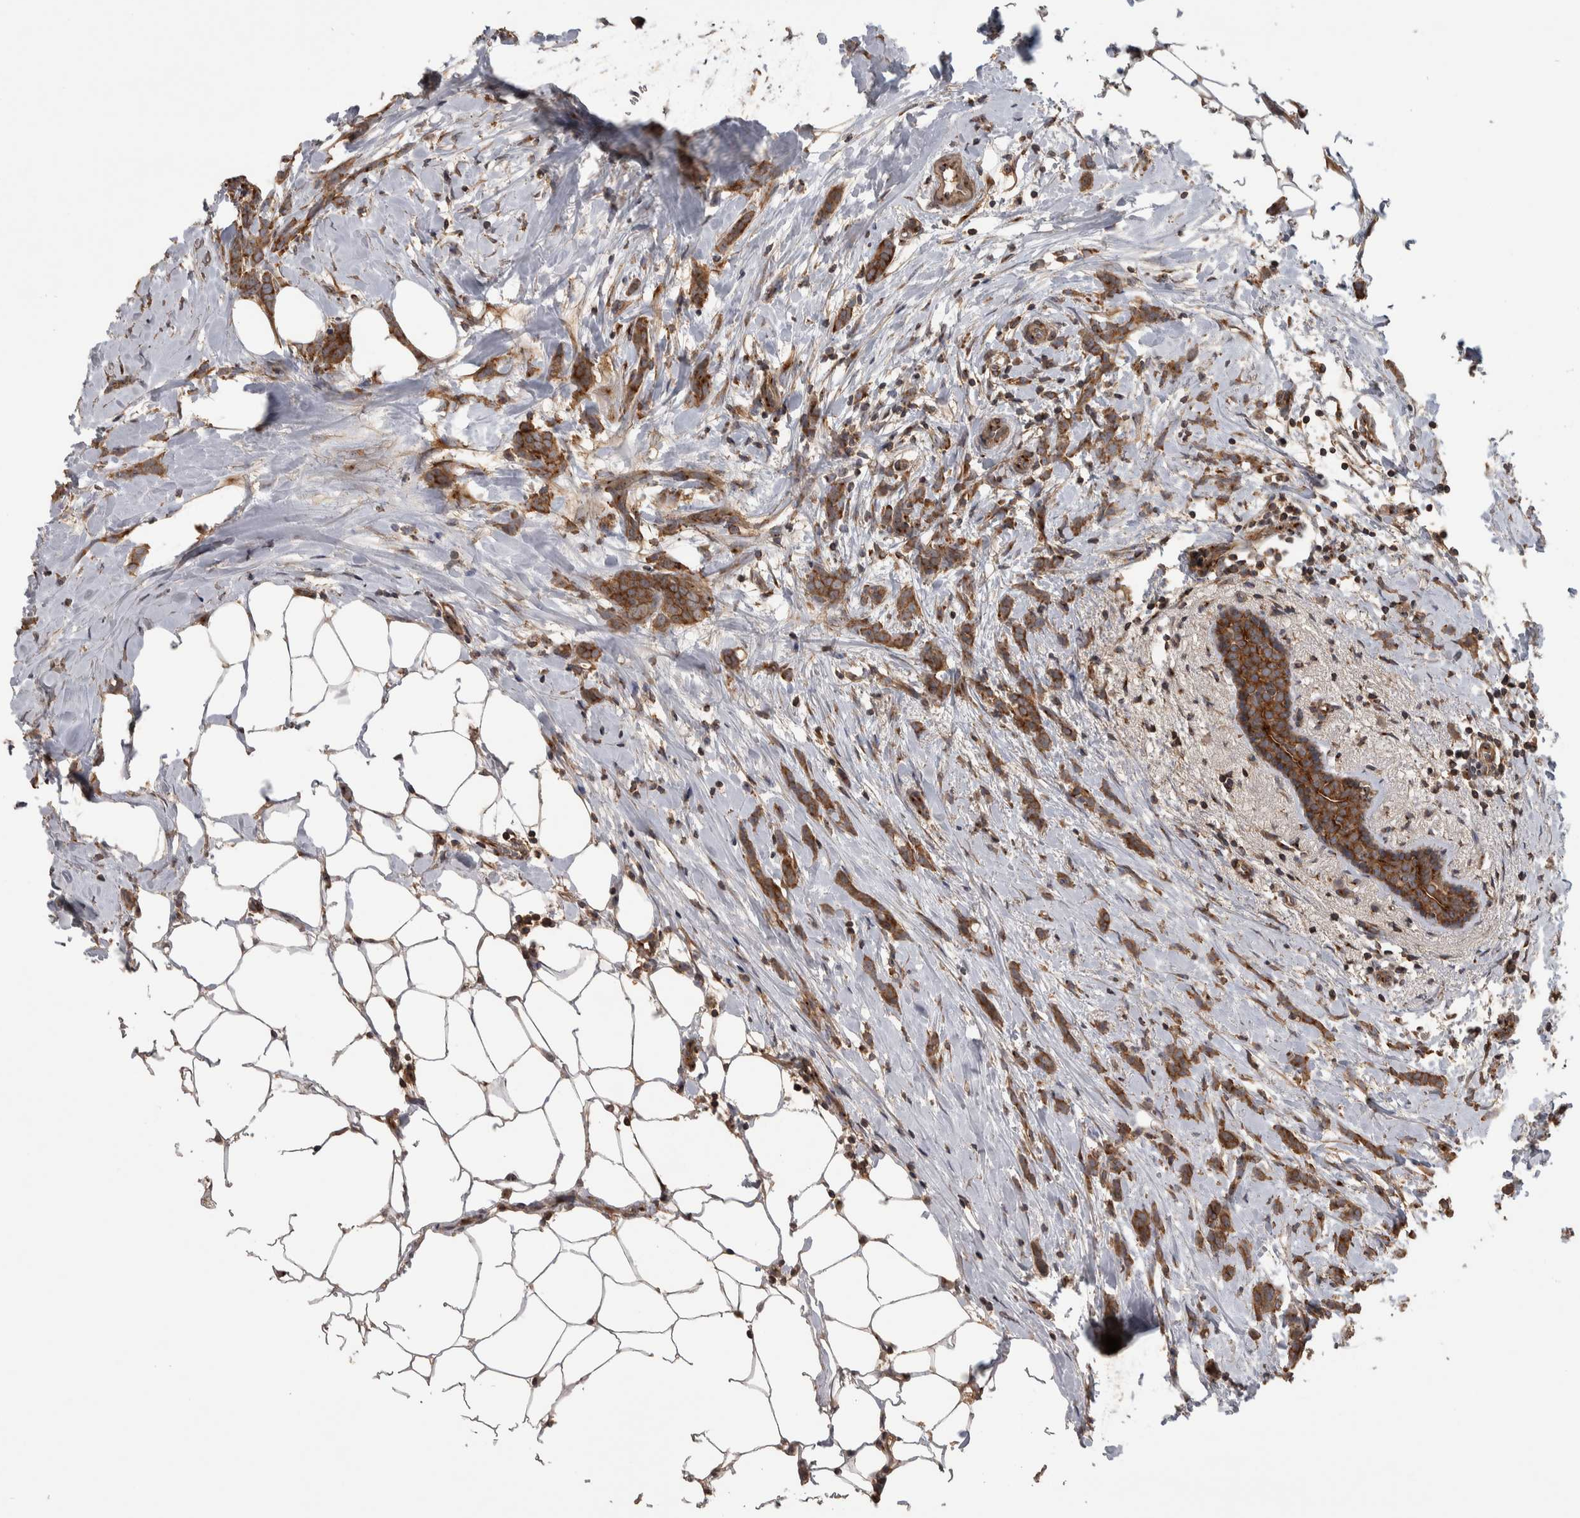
{"staining": {"intensity": "strong", "quantity": ">75%", "location": "cytoplasmic/membranous"}, "tissue": "breast cancer", "cell_type": "Tumor cells", "image_type": "cancer", "snomed": [{"axis": "morphology", "description": "Lobular carcinoma, in situ"}, {"axis": "morphology", "description": "Lobular carcinoma"}, {"axis": "topography", "description": "Breast"}], "caption": "Immunohistochemistry (IHC) of lobular carcinoma (breast) shows high levels of strong cytoplasmic/membranous positivity in approximately >75% of tumor cells.", "gene": "IFRD1", "patient": {"sex": "female", "age": 41}}